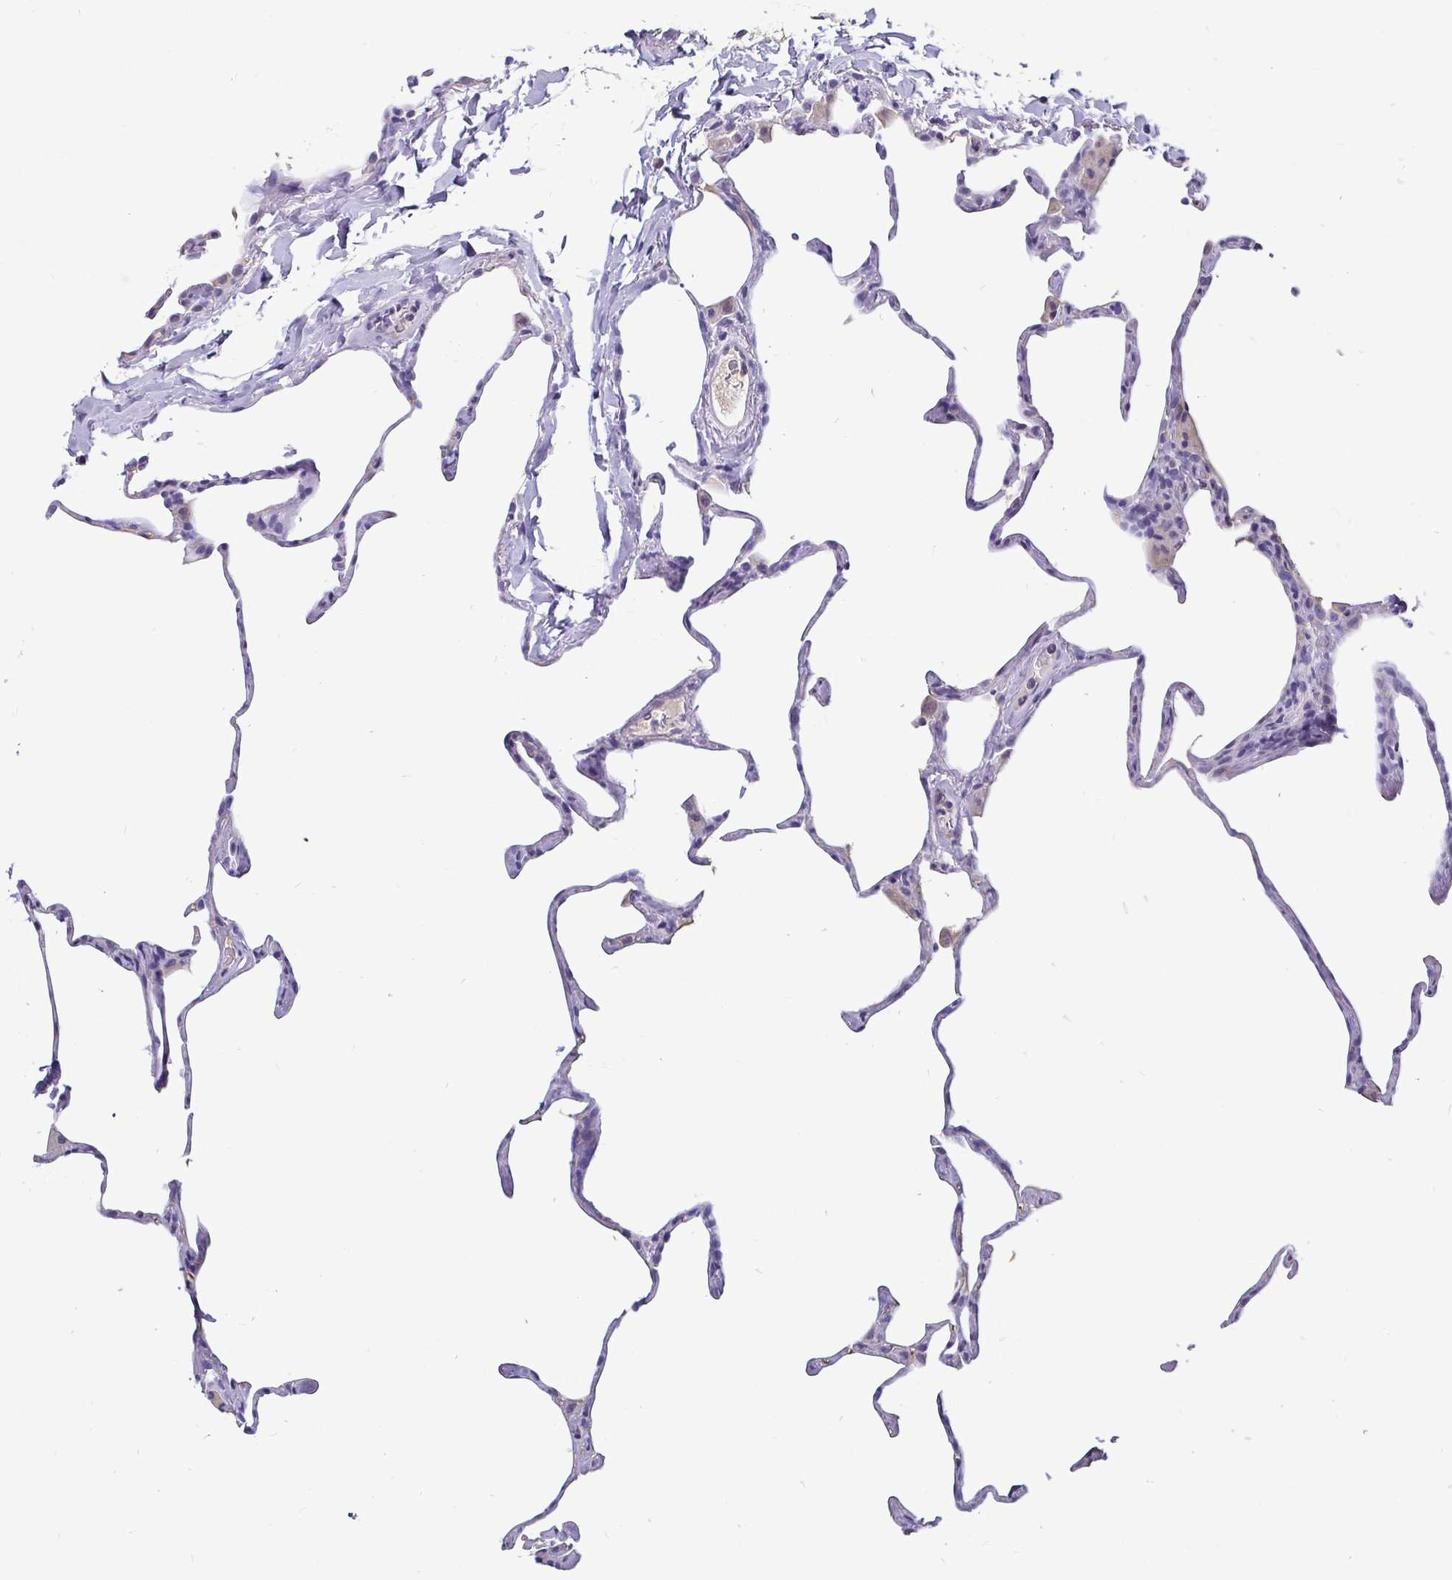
{"staining": {"intensity": "negative", "quantity": "none", "location": "none"}, "tissue": "lung", "cell_type": "Alveolar cells", "image_type": "normal", "snomed": [{"axis": "morphology", "description": "Normal tissue, NOS"}, {"axis": "topography", "description": "Lung"}], "caption": "Immunohistochemistry image of benign lung: lung stained with DAB (3,3'-diaminobenzidine) reveals no significant protein staining in alveolar cells.", "gene": "ADAMTS6", "patient": {"sex": "male", "age": 65}}